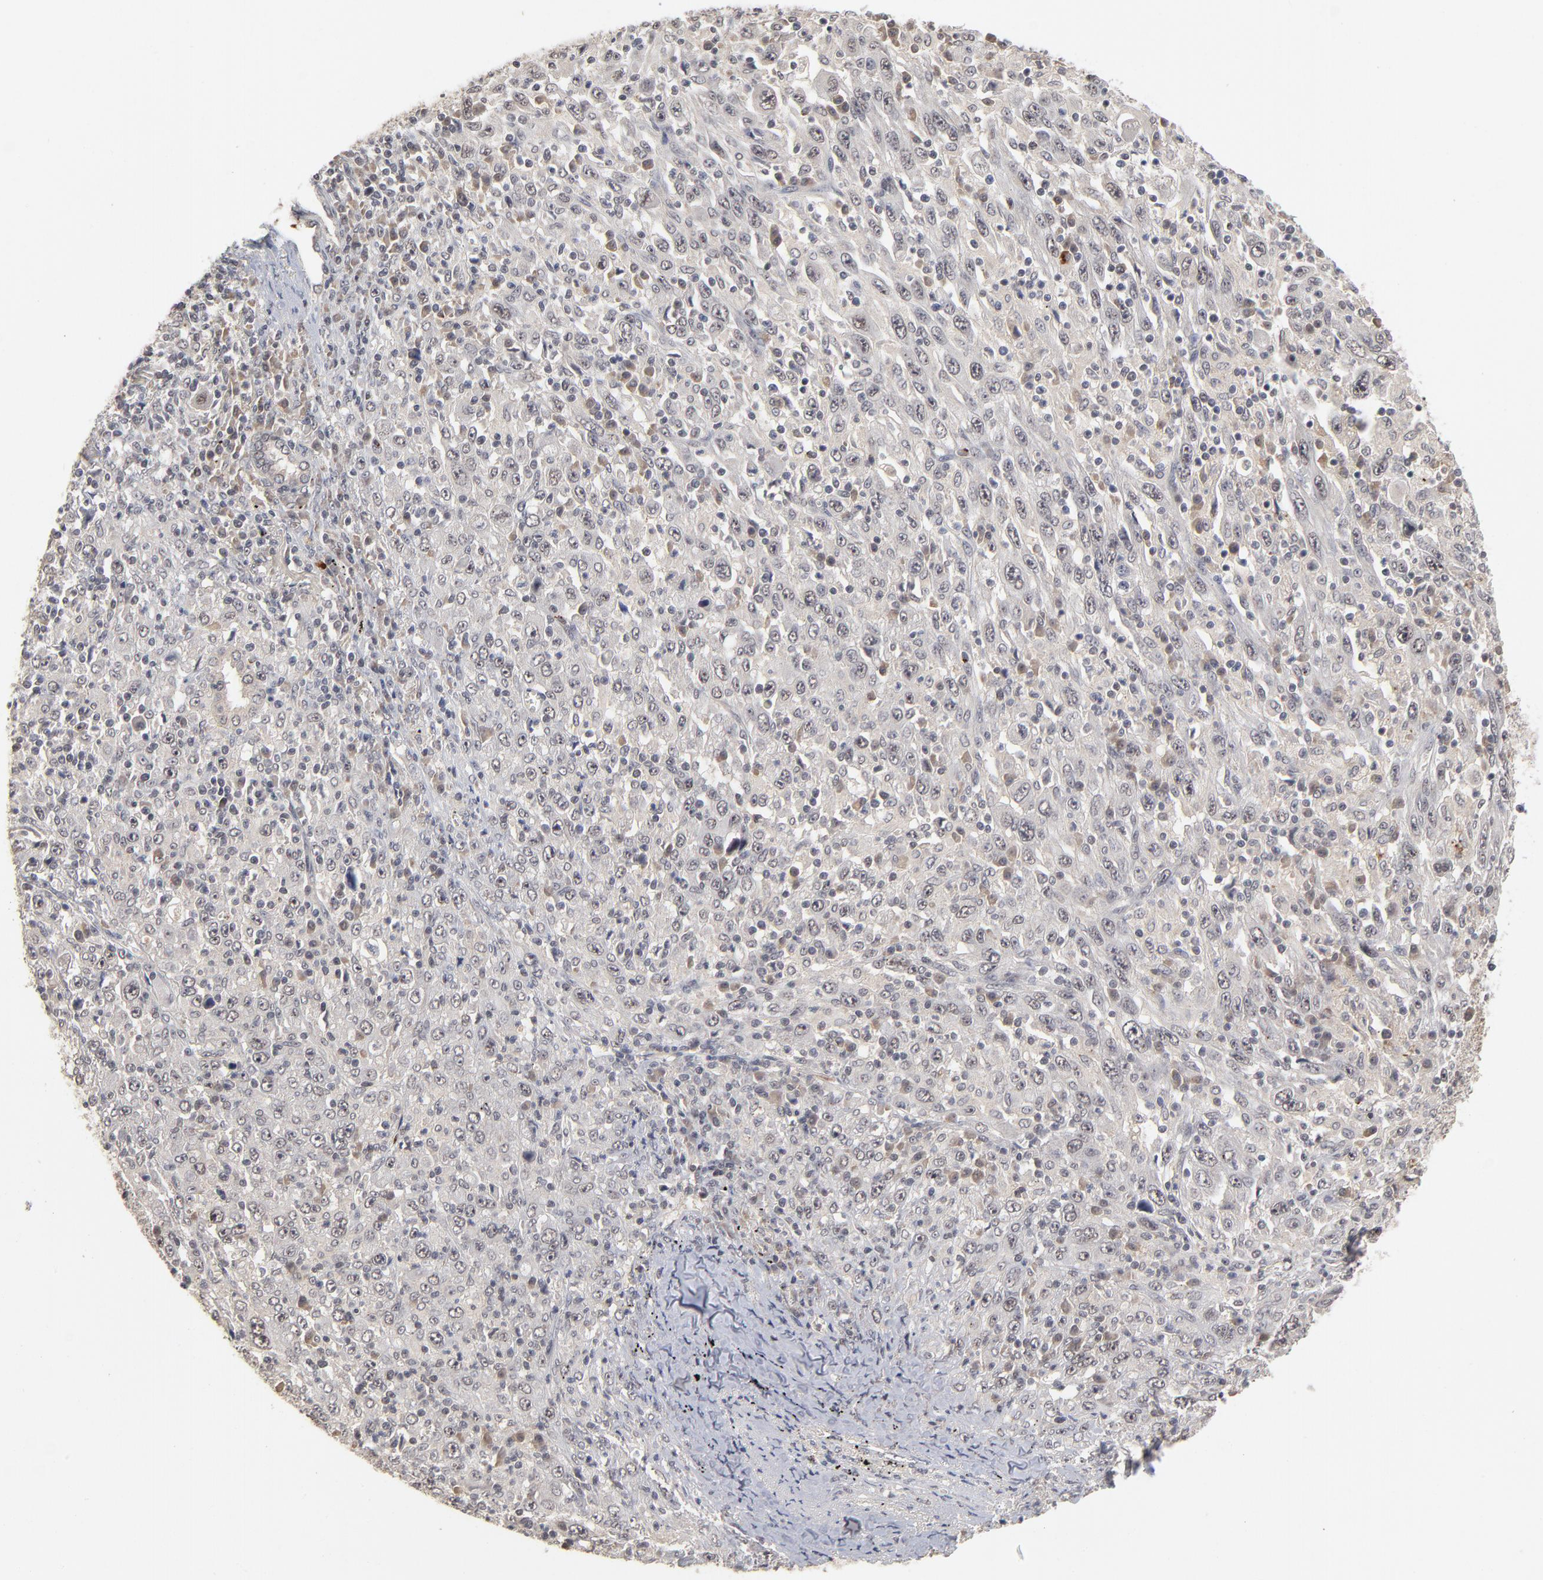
{"staining": {"intensity": "weak", "quantity": "<25%", "location": "cytoplasmic/membranous"}, "tissue": "melanoma", "cell_type": "Tumor cells", "image_type": "cancer", "snomed": [{"axis": "morphology", "description": "Malignant melanoma, Metastatic site"}, {"axis": "topography", "description": "Skin"}], "caption": "Photomicrograph shows no protein expression in tumor cells of malignant melanoma (metastatic site) tissue.", "gene": "WSB1", "patient": {"sex": "female", "age": 56}}